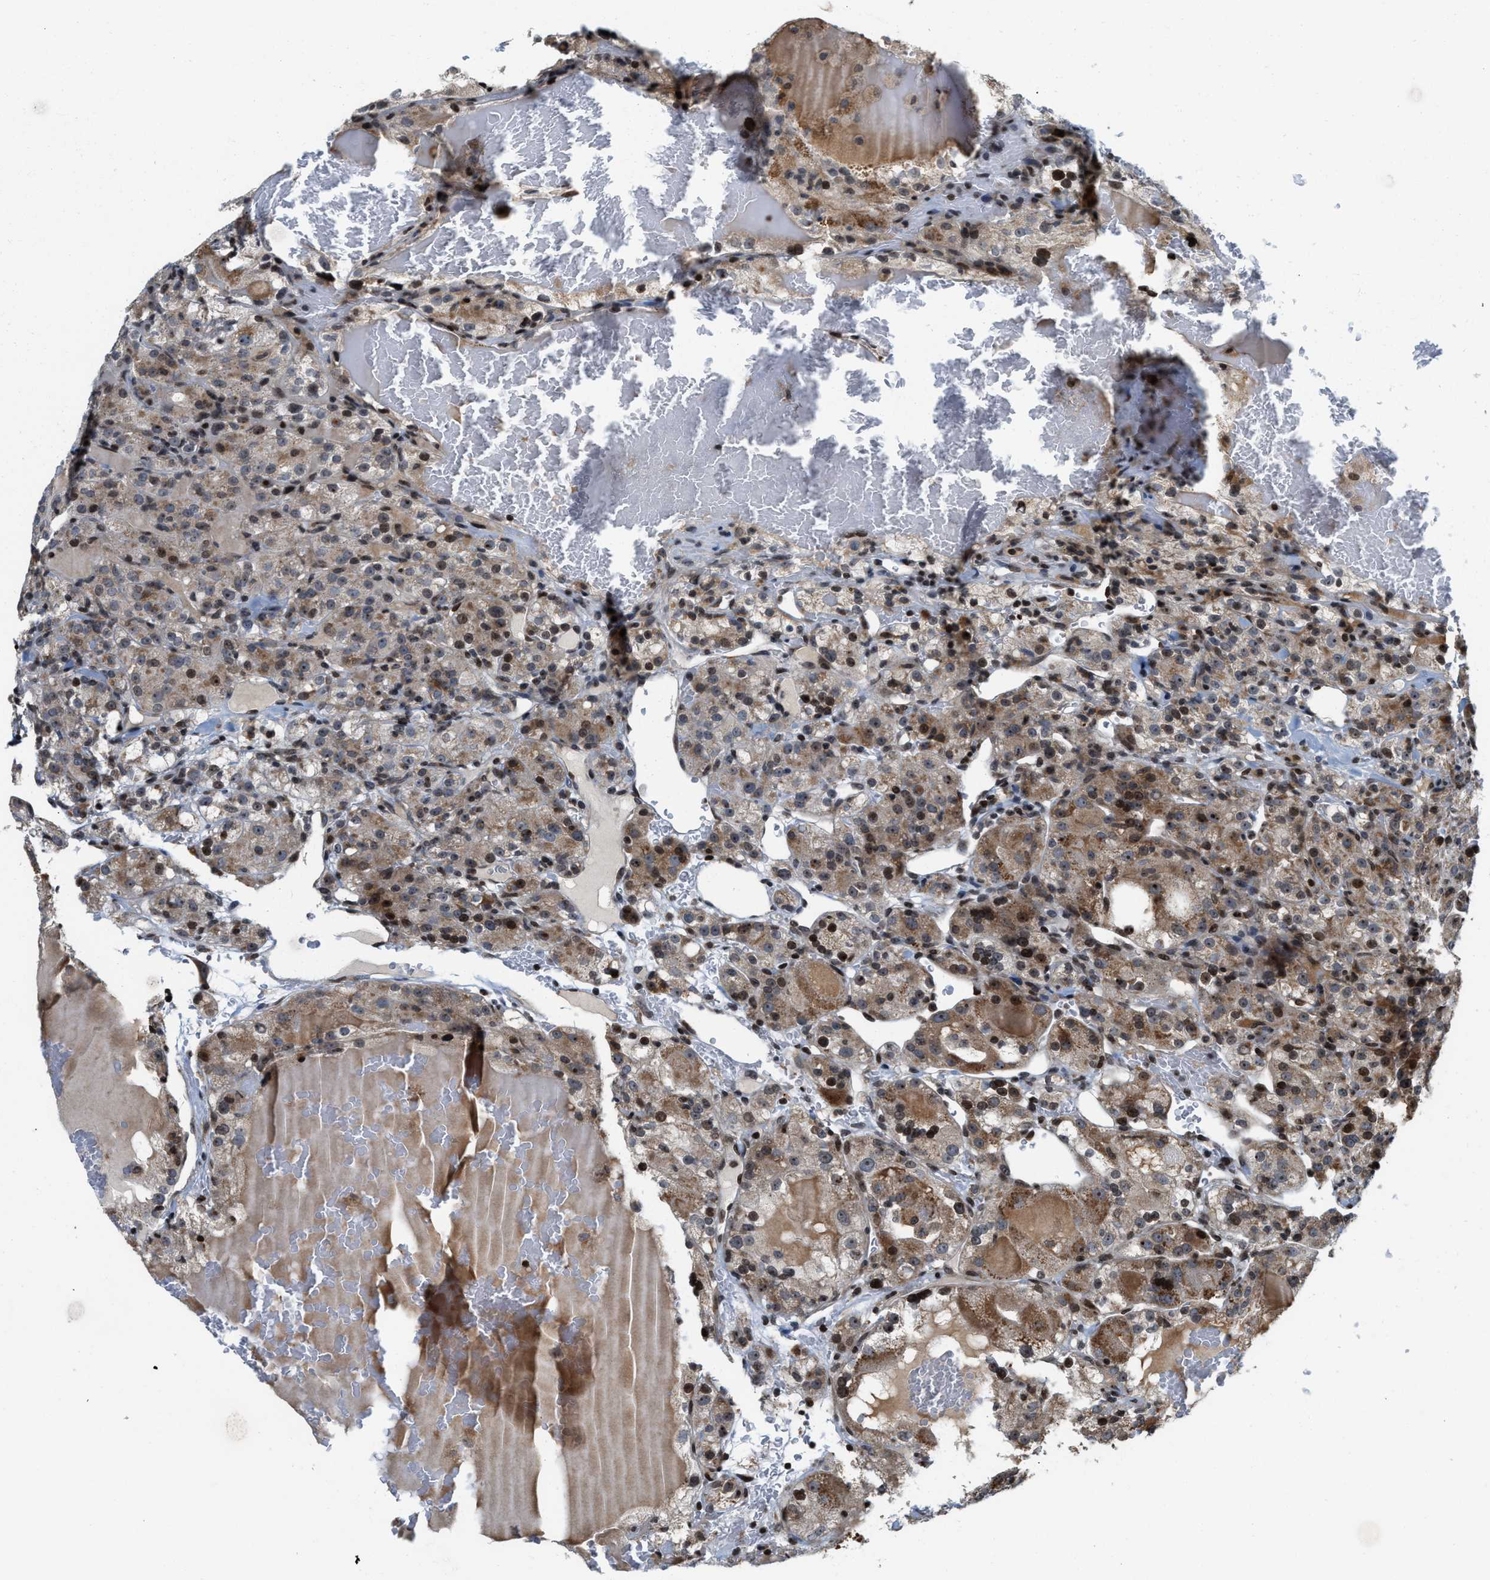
{"staining": {"intensity": "moderate", "quantity": ">75%", "location": "cytoplasmic/membranous,nuclear"}, "tissue": "renal cancer", "cell_type": "Tumor cells", "image_type": "cancer", "snomed": [{"axis": "morphology", "description": "Normal tissue, NOS"}, {"axis": "morphology", "description": "Adenocarcinoma, NOS"}, {"axis": "topography", "description": "Kidney"}], "caption": "Adenocarcinoma (renal) was stained to show a protein in brown. There is medium levels of moderate cytoplasmic/membranous and nuclear expression in about >75% of tumor cells. (IHC, brightfield microscopy, high magnification).", "gene": "PDZD2", "patient": {"sex": "male", "age": 61}}